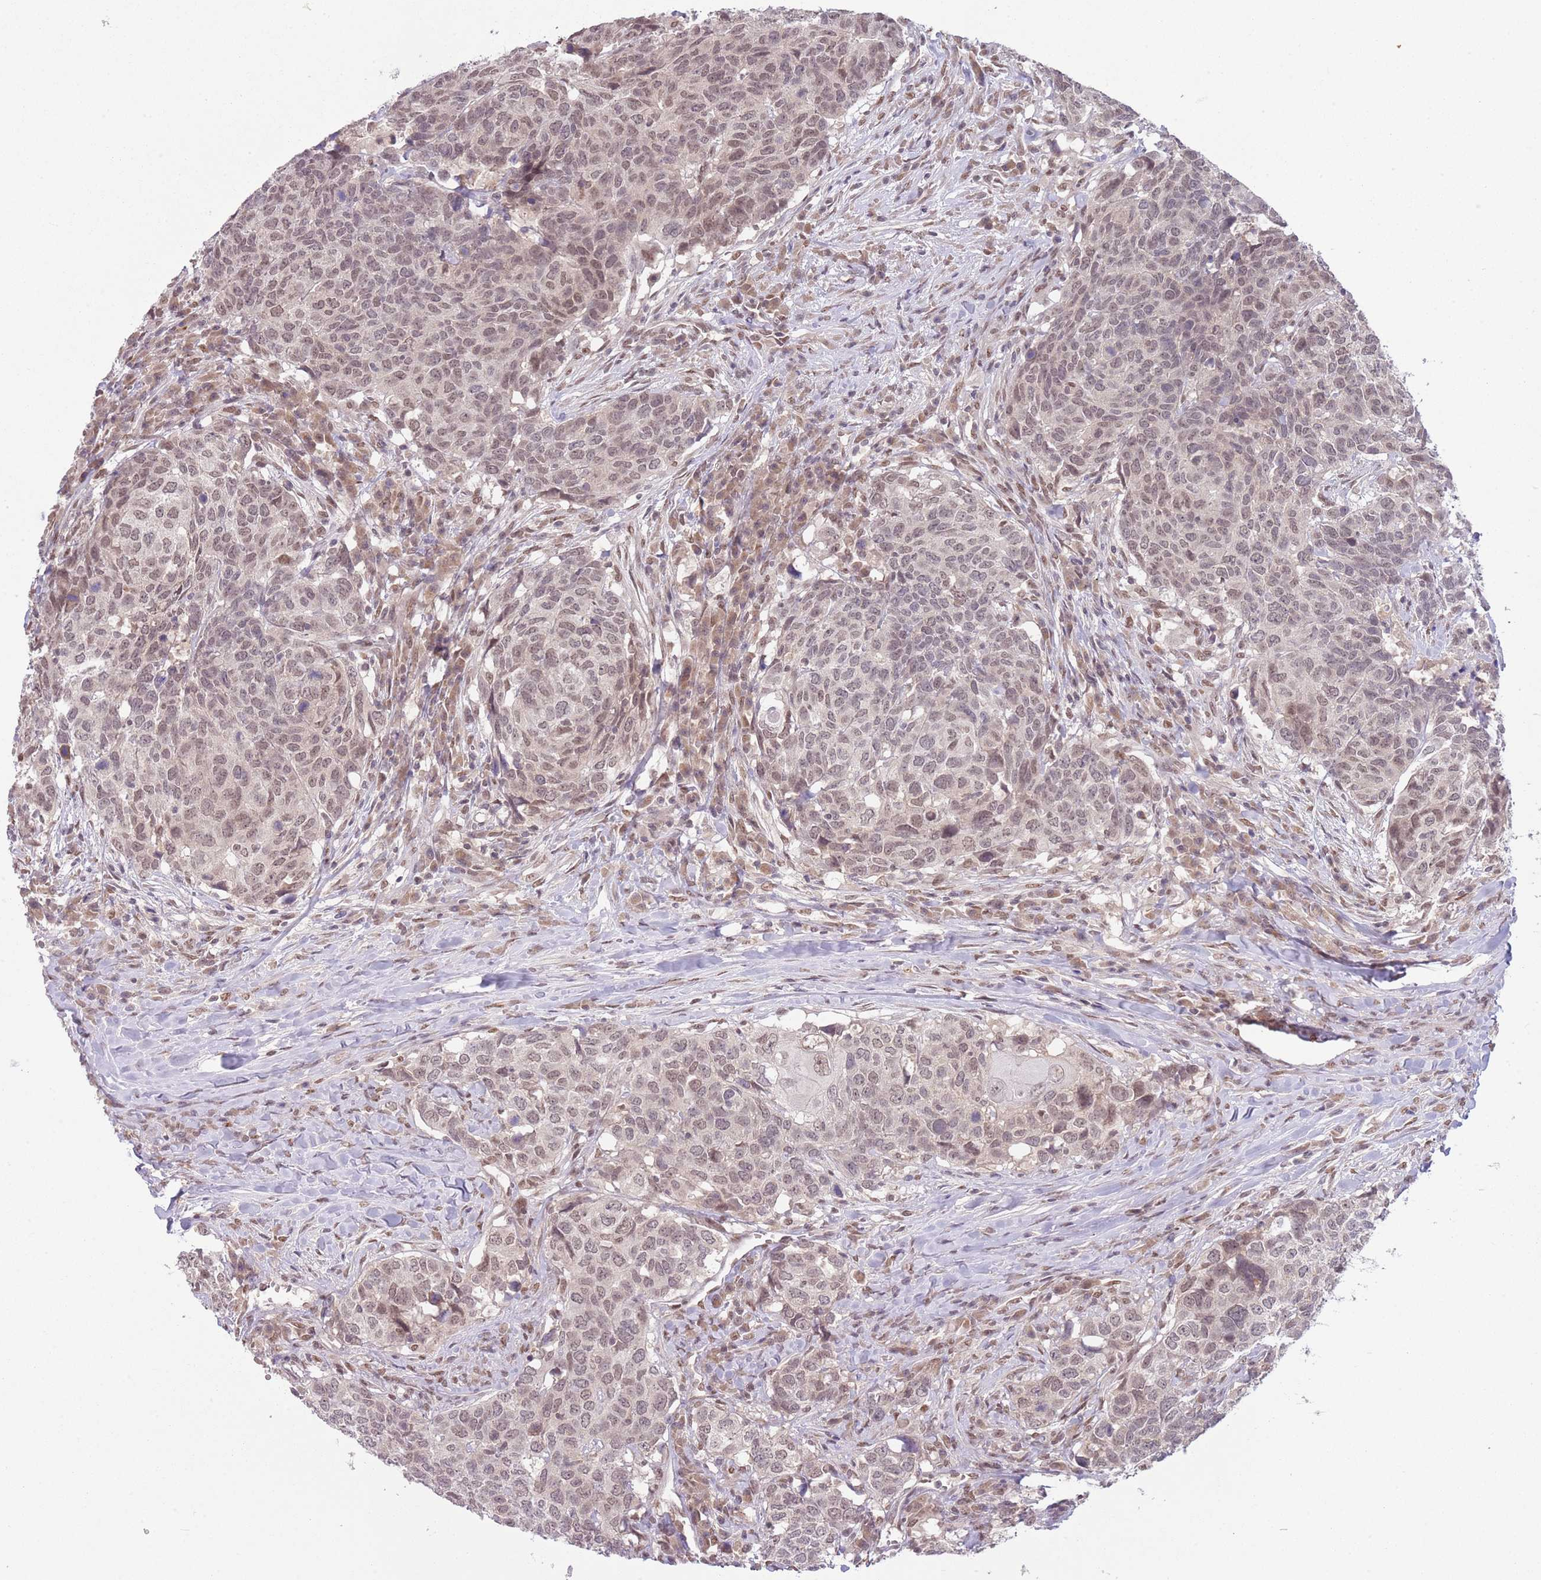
{"staining": {"intensity": "weak", "quantity": ">75%", "location": "nuclear"}, "tissue": "head and neck cancer", "cell_type": "Tumor cells", "image_type": "cancer", "snomed": [{"axis": "morphology", "description": "Normal tissue, NOS"}, {"axis": "morphology", "description": "Squamous cell carcinoma, NOS"}, {"axis": "topography", "description": "Skeletal muscle"}, {"axis": "topography", "description": "Vascular tissue"}, {"axis": "topography", "description": "Peripheral nerve tissue"}, {"axis": "topography", "description": "Head-Neck"}], "caption": "This image reveals immunohistochemistry (IHC) staining of human head and neck cancer (squamous cell carcinoma), with low weak nuclear expression in about >75% of tumor cells.", "gene": "TM2D1", "patient": {"sex": "male", "age": 66}}